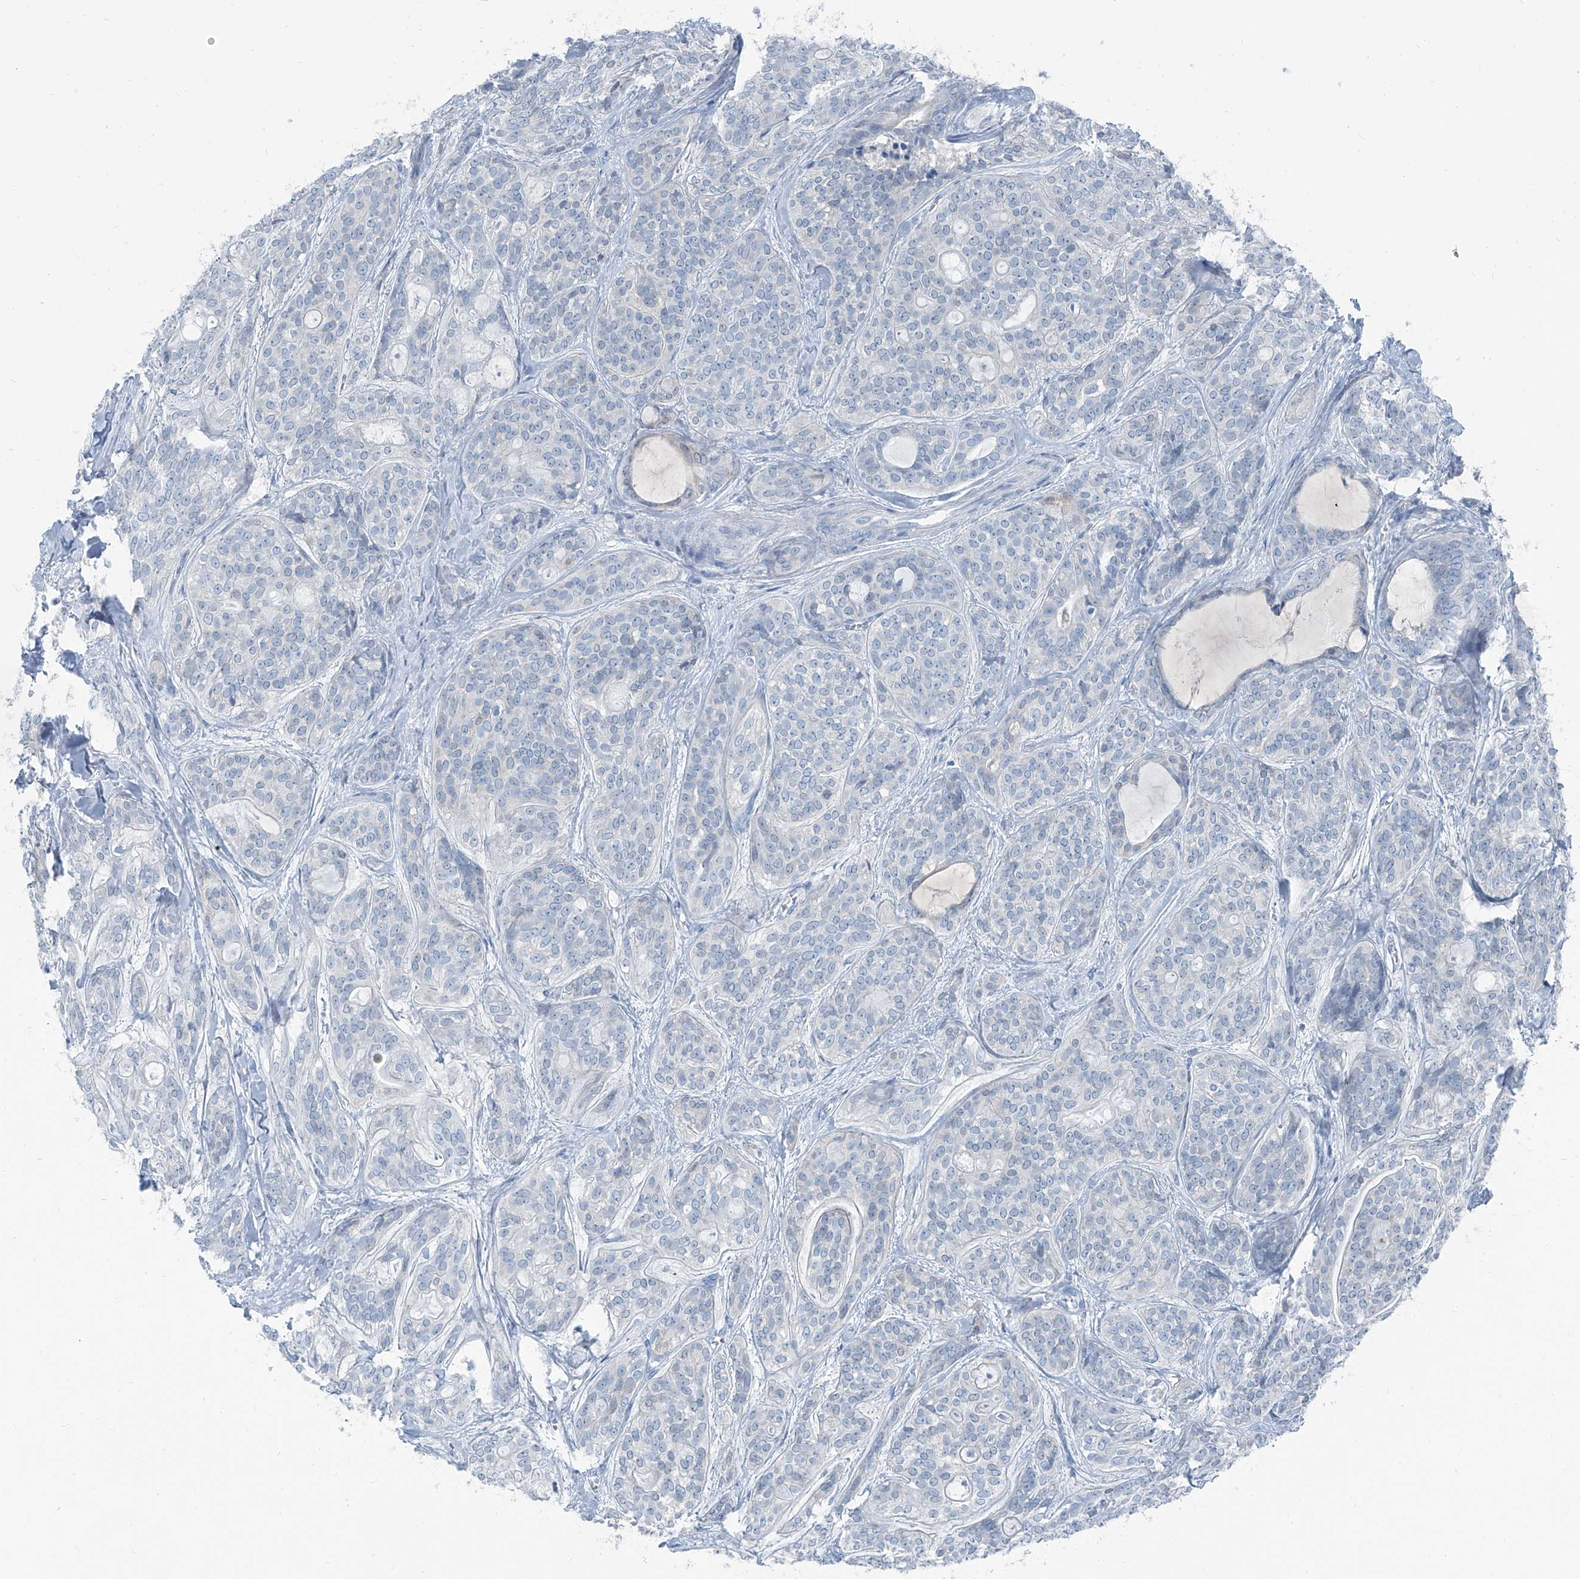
{"staining": {"intensity": "negative", "quantity": "none", "location": "none"}, "tissue": "head and neck cancer", "cell_type": "Tumor cells", "image_type": "cancer", "snomed": [{"axis": "morphology", "description": "Adenocarcinoma, NOS"}, {"axis": "topography", "description": "Head-Neck"}], "caption": "Human head and neck cancer (adenocarcinoma) stained for a protein using immunohistochemistry displays no positivity in tumor cells.", "gene": "RGN", "patient": {"sex": "male", "age": 66}}